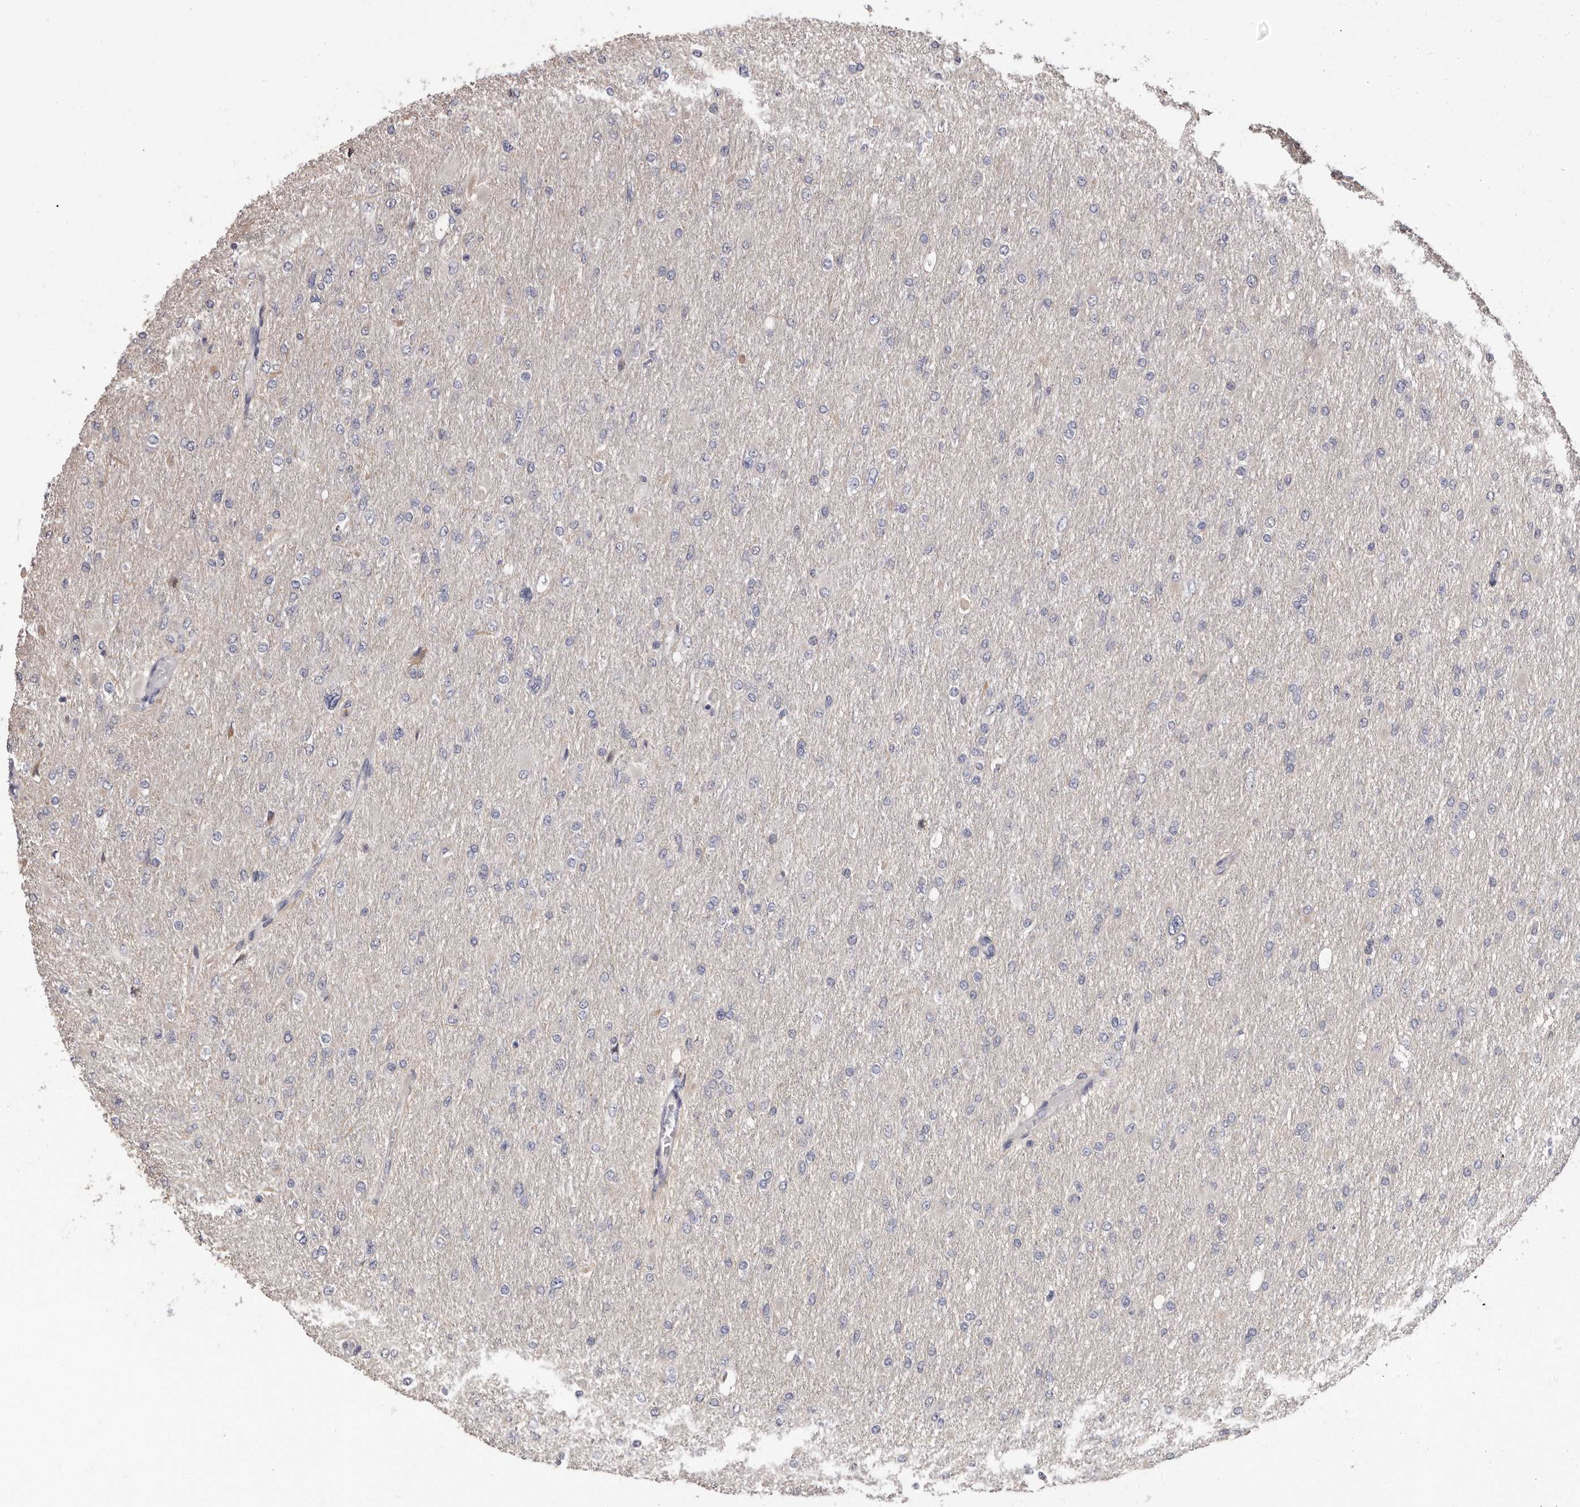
{"staining": {"intensity": "negative", "quantity": "none", "location": "none"}, "tissue": "glioma", "cell_type": "Tumor cells", "image_type": "cancer", "snomed": [{"axis": "morphology", "description": "Glioma, malignant, High grade"}, {"axis": "topography", "description": "Cerebral cortex"}], "caption": "There is no significant expression in tumor cells of glioma. (Stains: DAB (3,3'-diaminobenzidine) IHC with hematoxylin counter stain, Microscopy: brightfield microscopy at high magnification).", "gene": "MRPL18", "patient": {"sex": "female", "age": 36}}